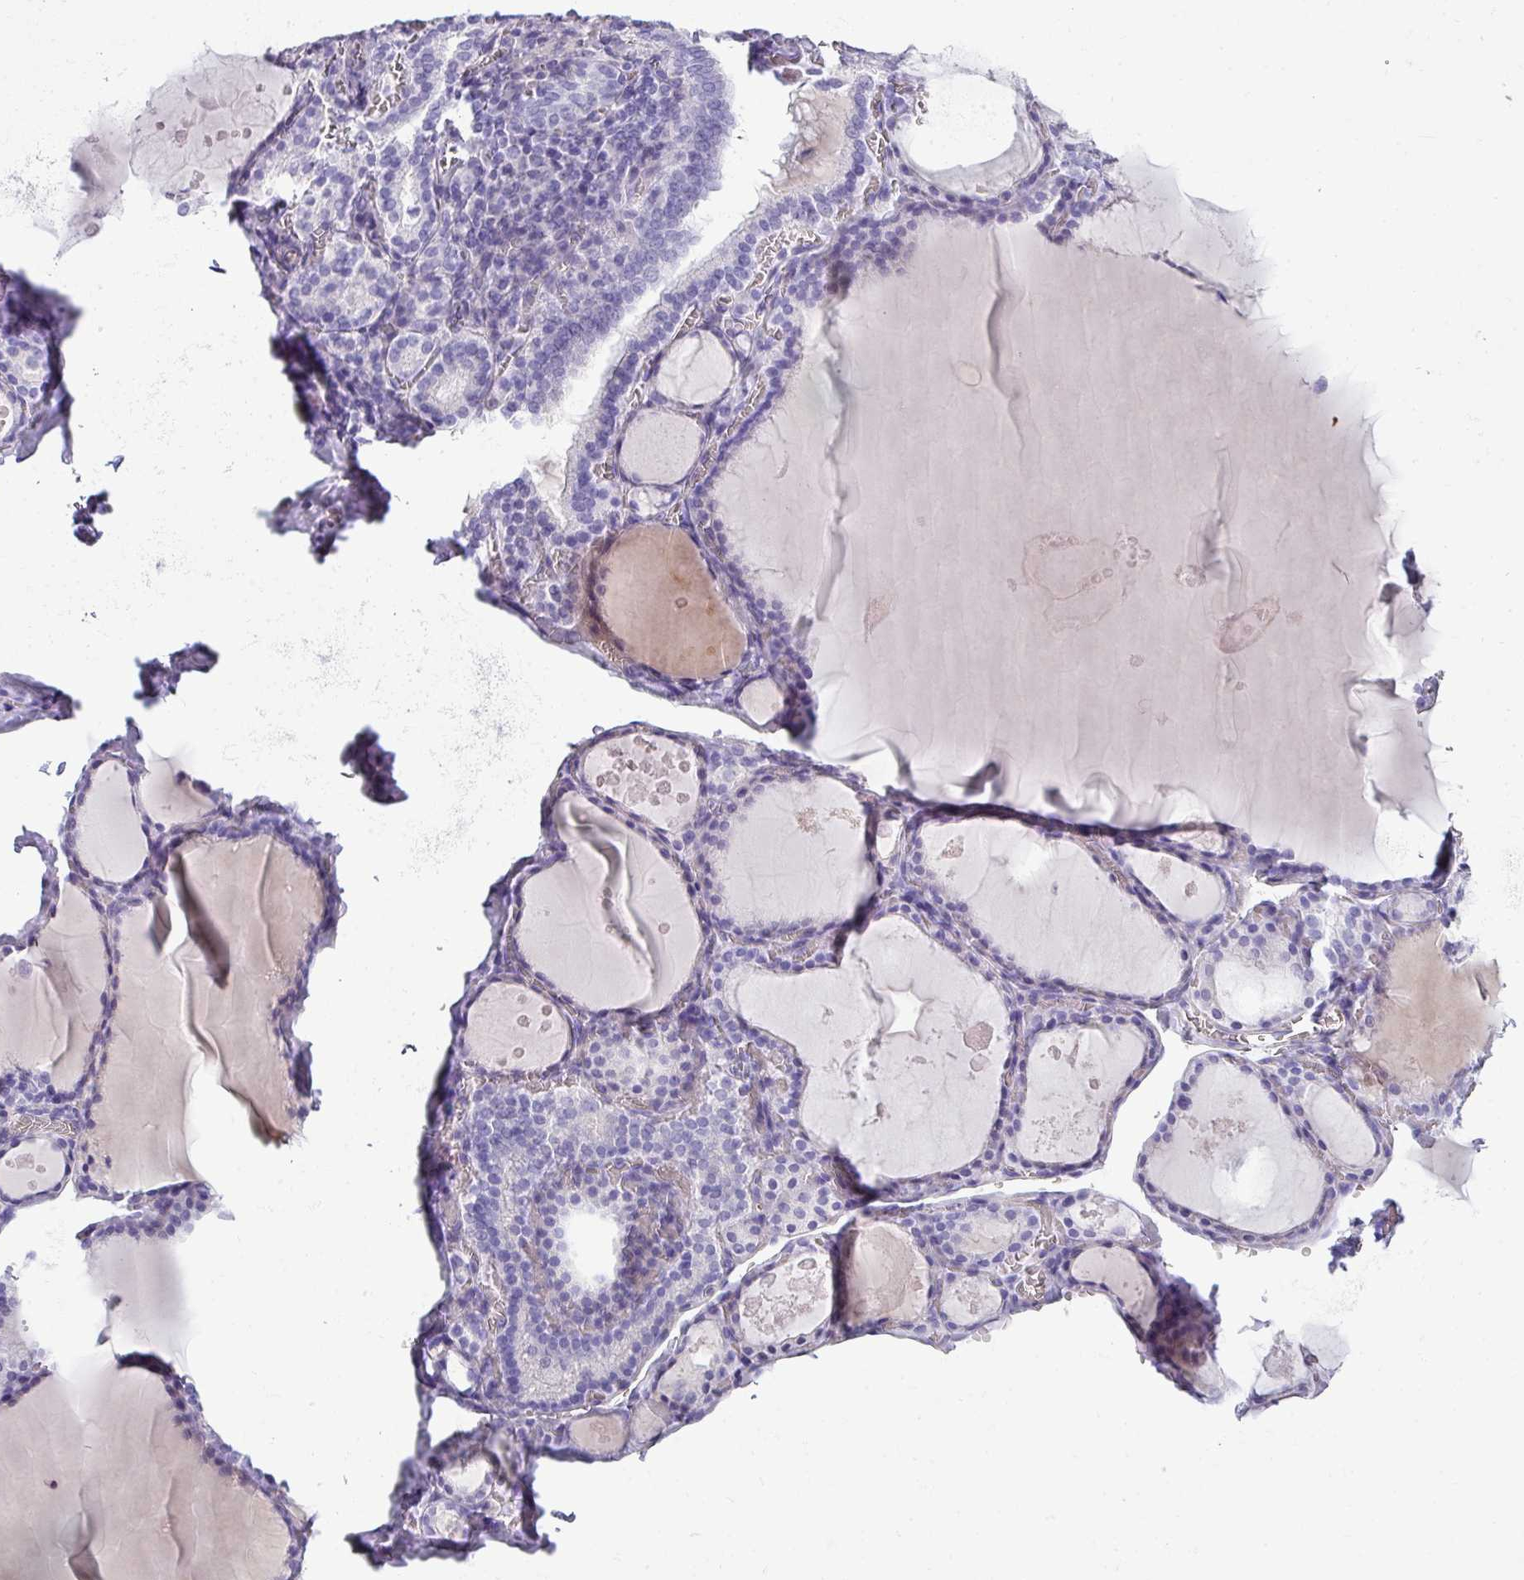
{"staining": {"intensity": "negative", "quantity": "none", "location": "none"}, "tissue": "thyroid gland", "cell_type": "Glandular cells", "image_type": "normal", "snomed": [{"axis": "morphology", "description": "Normal tissue, NOS"}, {"axis": "topography", "description": "Thyroid gland"}], "caption": "DAB (3,3'-diaminobenzidine) immunohistochemical staining of normal human thyroid gland displays no significant positivity in glandular cells.", "gene": "VCX2", "patient": {"sex": "male", "age": 56}}